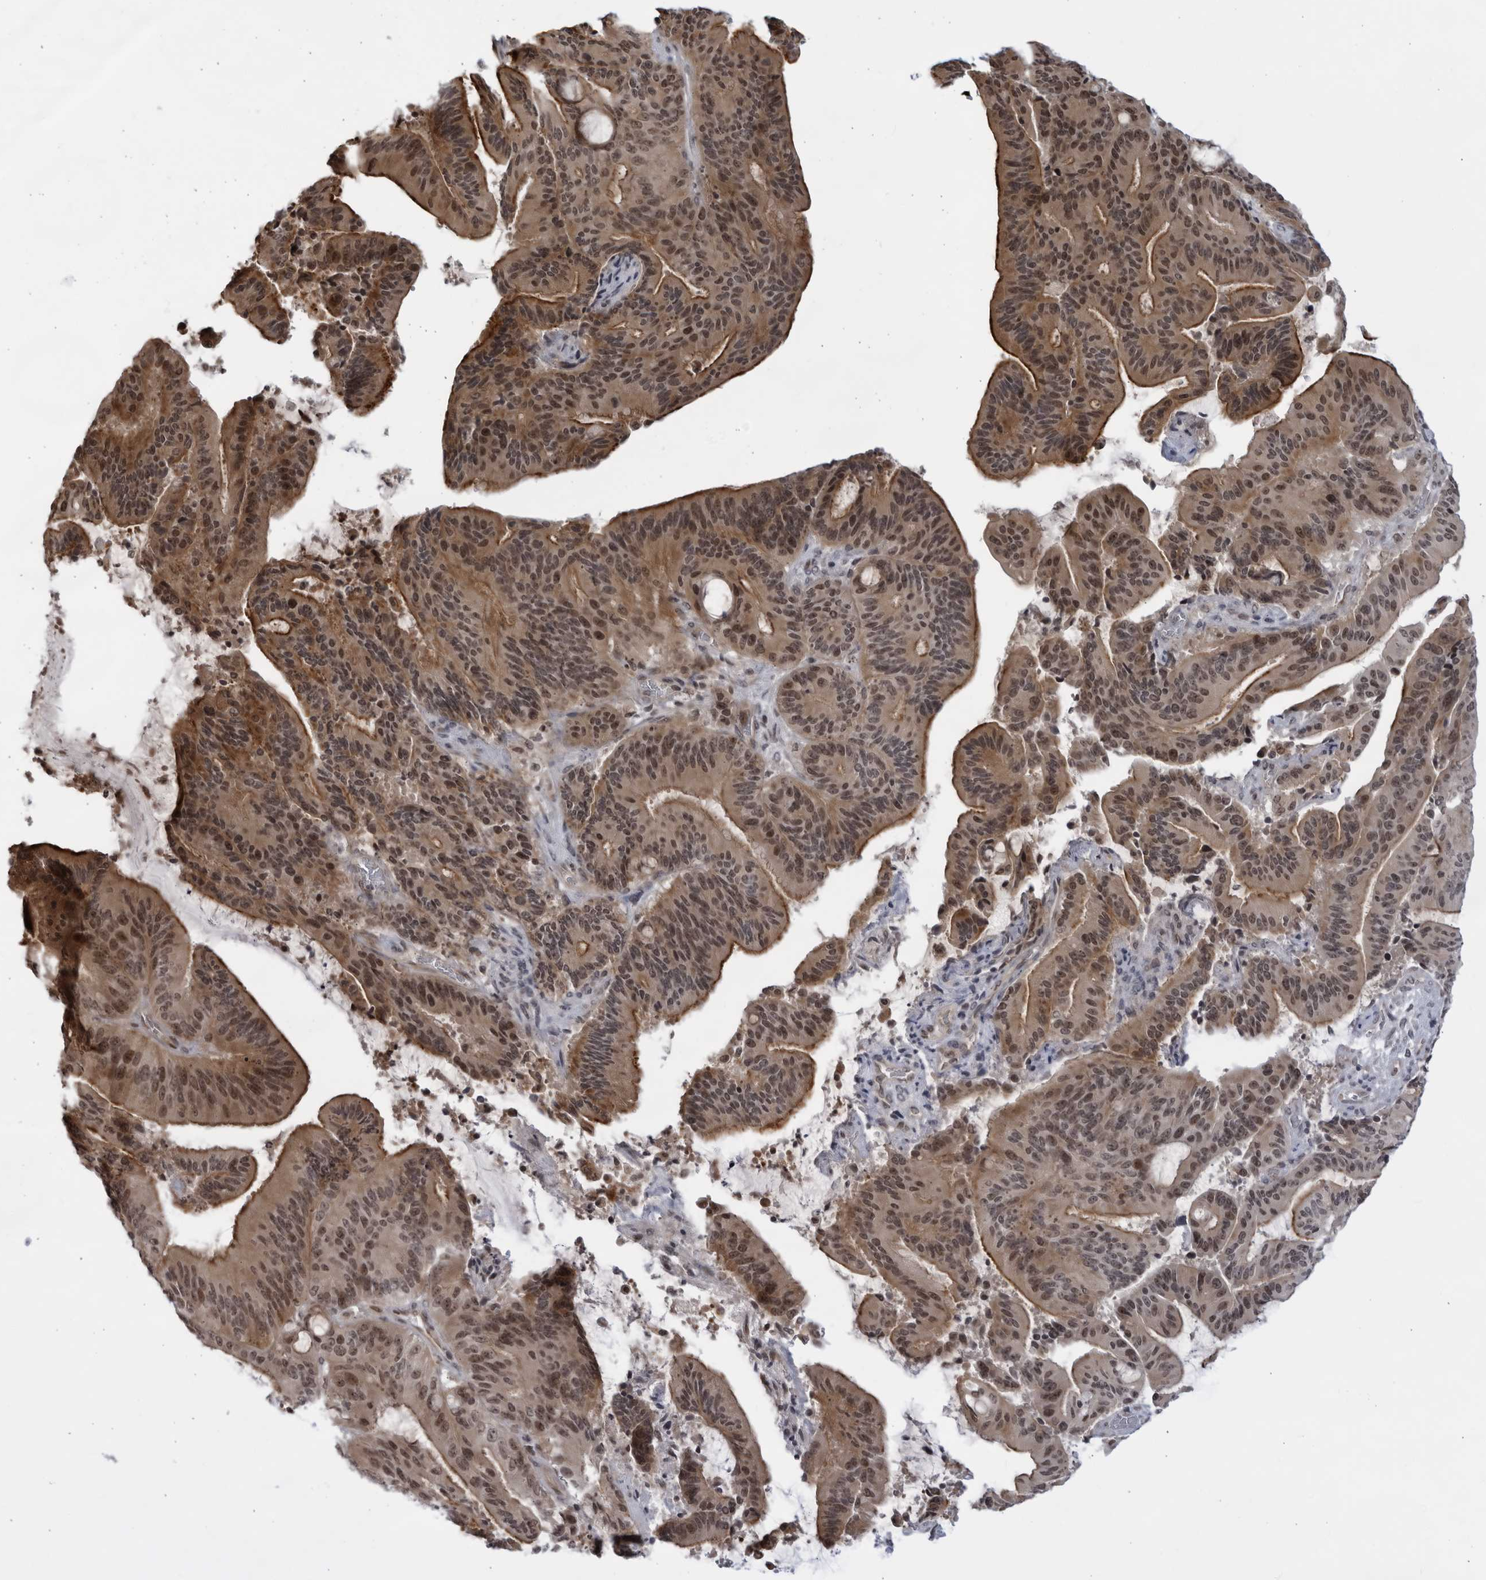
{"staining": {"intensity": "moderate", "quantity": ">75%", "location": "cytoplasmic/membranous,nuclear"}, "tissue": "liver cancer", "cell_type": "Tumor cells", "image_type": "cancer", "snomed": [{"axis": "morphology", "description": "Normal tissue, NOS"}, {"axis": "morphology", "description": "Cholangiocarcinoma"}, {"axis": "topography", "description": "Liver"}, {"axis": "topography", "description": "Peripheral nerve tissue"}], "caption": "This photomicrograph exhibits immunohistochemistry staining of human liver cancer, with medium moderate cytoplasmic/membranous and nuclear staining in about >75% of tumor cells.", "gene": "ITGB3BP", "patient": {"sex": "female", "age": 73}}